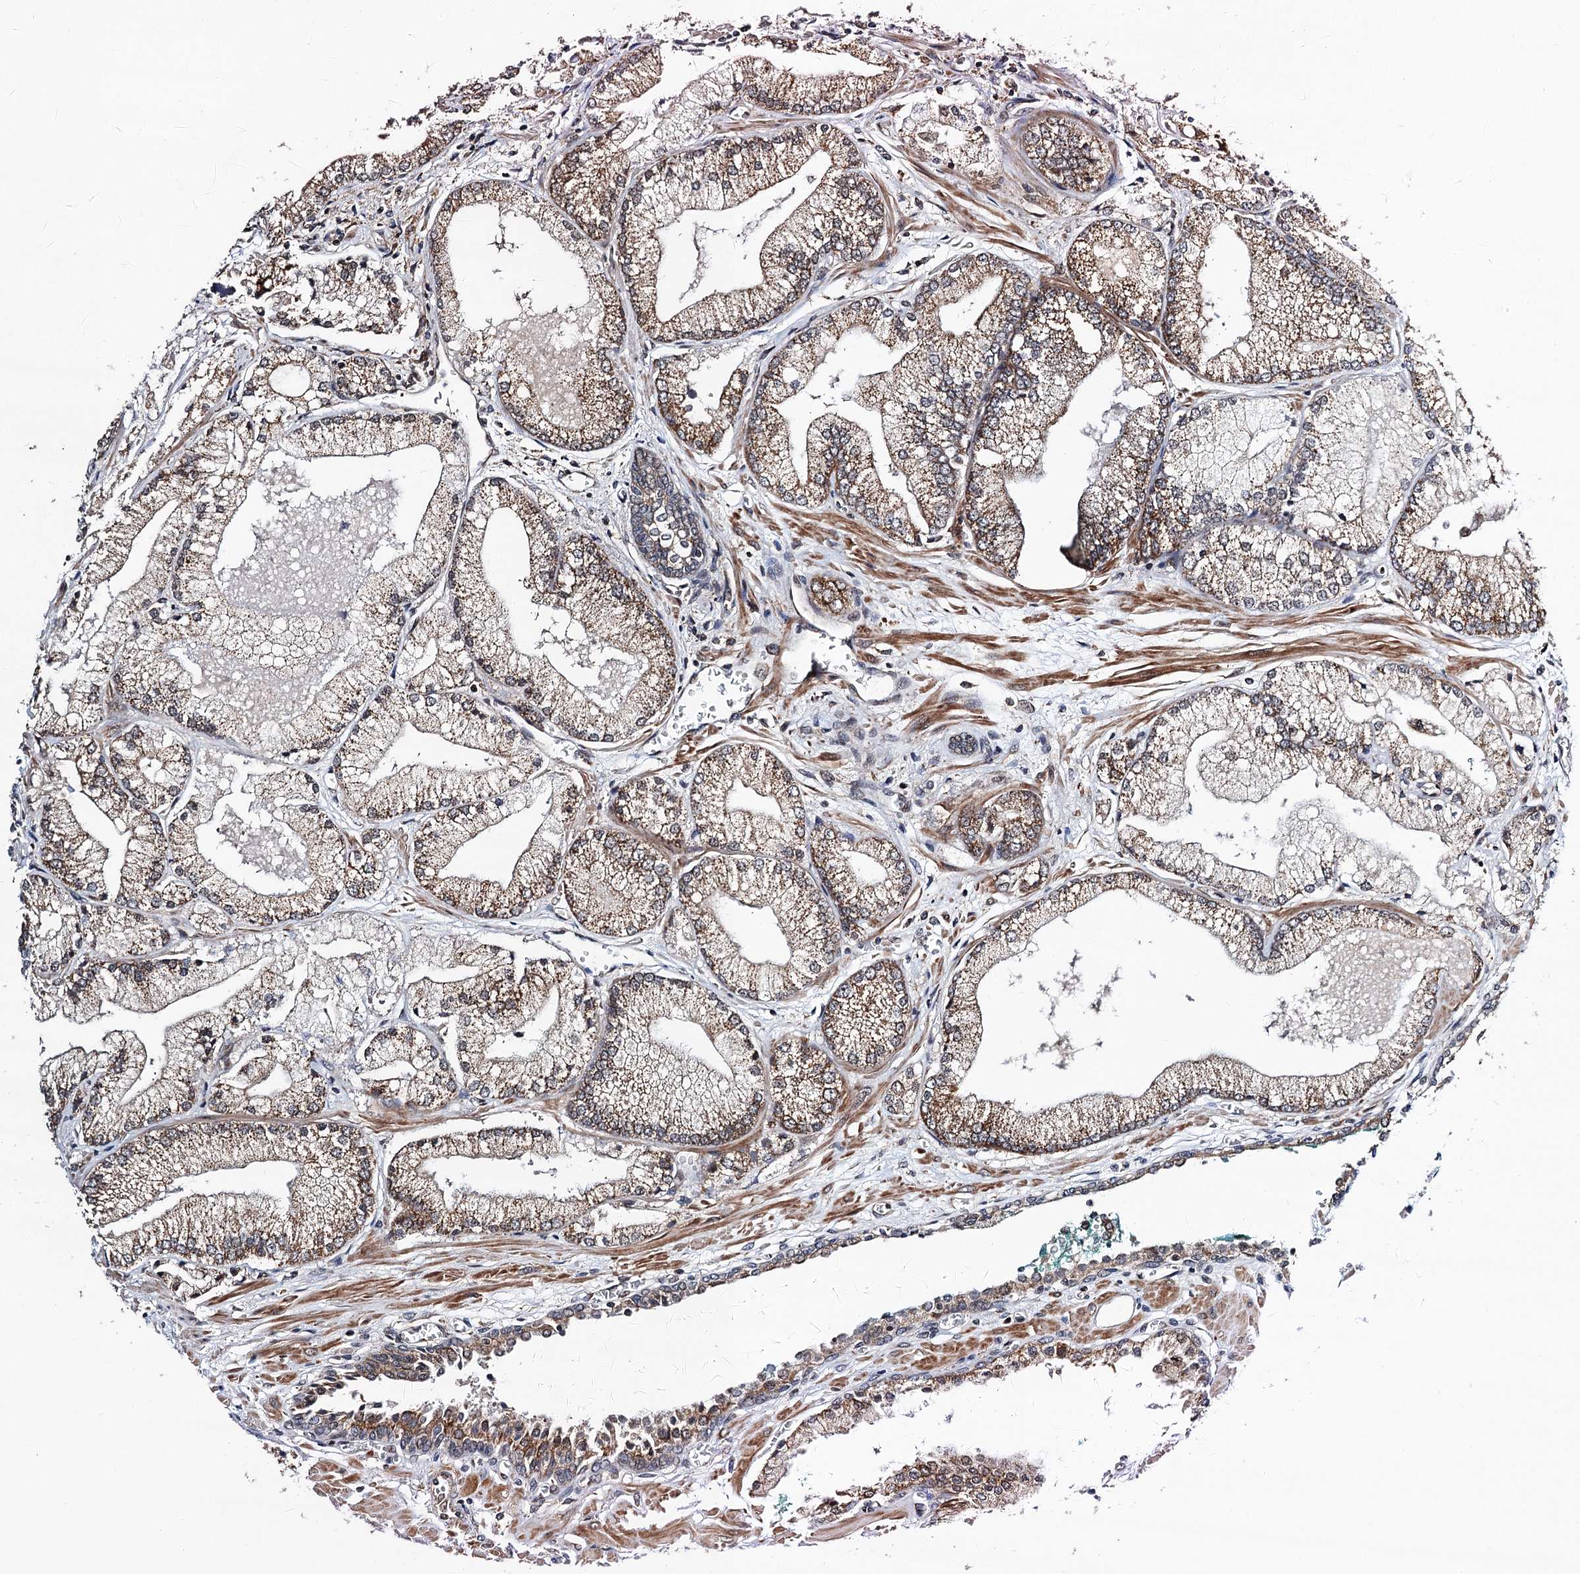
{"staining": {"intensity": "moderate", "quantity": ">75%", "location": "cytoplasmic/membranous"}, "tissue": "prostate cancer", "cell_type": "Tumor cells", "image_type": "cancer", "snomed": [{"axis": "morphology", "description": "Adenocarcinoma, Low grade"}, {"axis": "topography", "description": "Prostate"}], "caption": "Low-grade adenocarcinoma (prostate) stained for a protein (brown) displays moderate cytoplasmic/membranous positive staining in about >75% of tumor cells.", "gene": "CMPK2", "patient": {"sex": "male", "age": 67}}